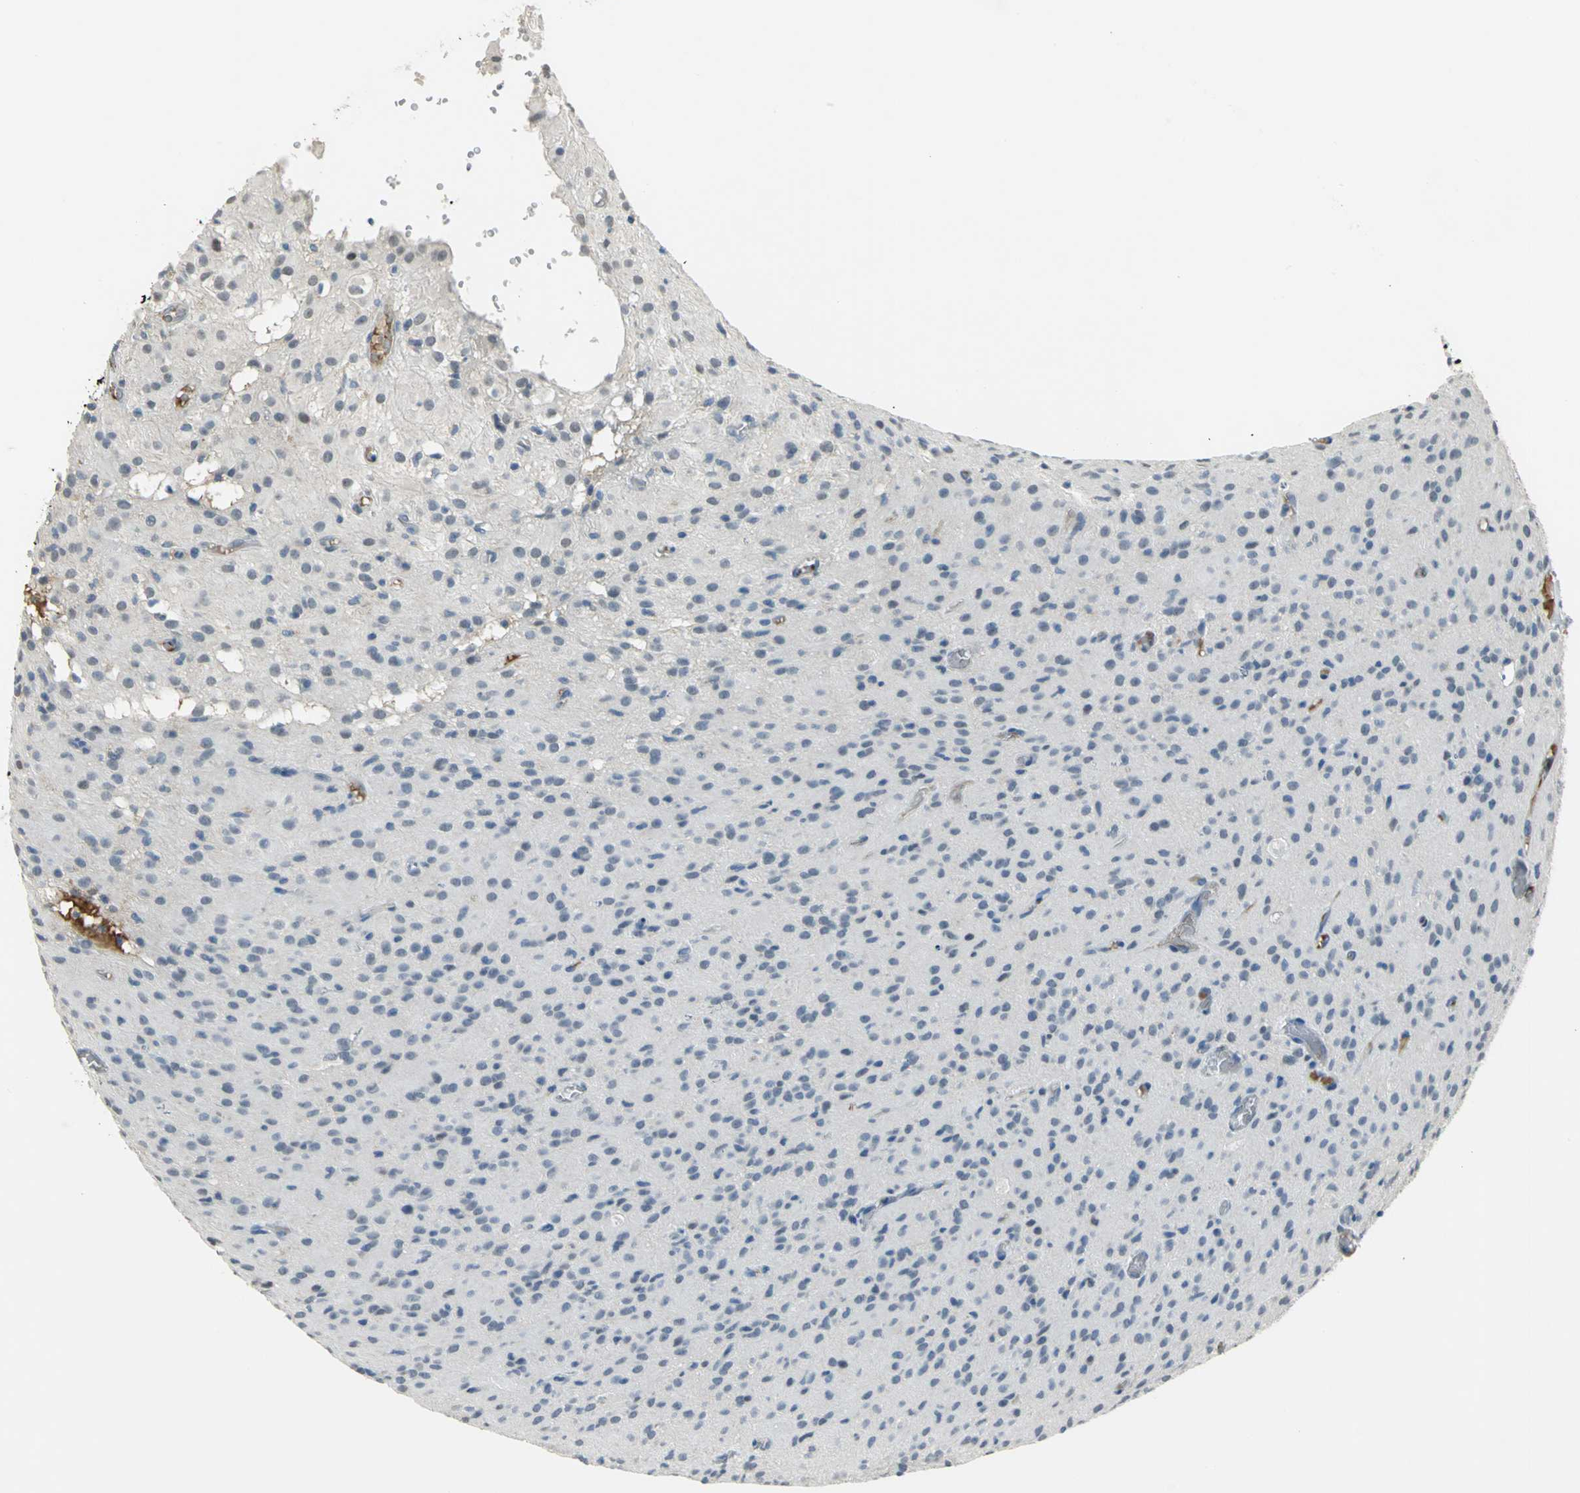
{"staining": {"intensity": "negative", "quantity": "none", "location": "none"}, "tissue": "glioma", "cell_type": "Tumor cells", "image_type": "cancer", "snomed": [{"axis": "morphology", "description": "Glioma, malignant, High grade"}, {"axis": "topography", "description": "Brain"}], "caption": "The immunohistochemistry micrograph has no significant staining in tumor cells of malignant high-grade glioma tissue.", "gene": "ZIC1", "patient": {"sex": "female", "age": 59}}